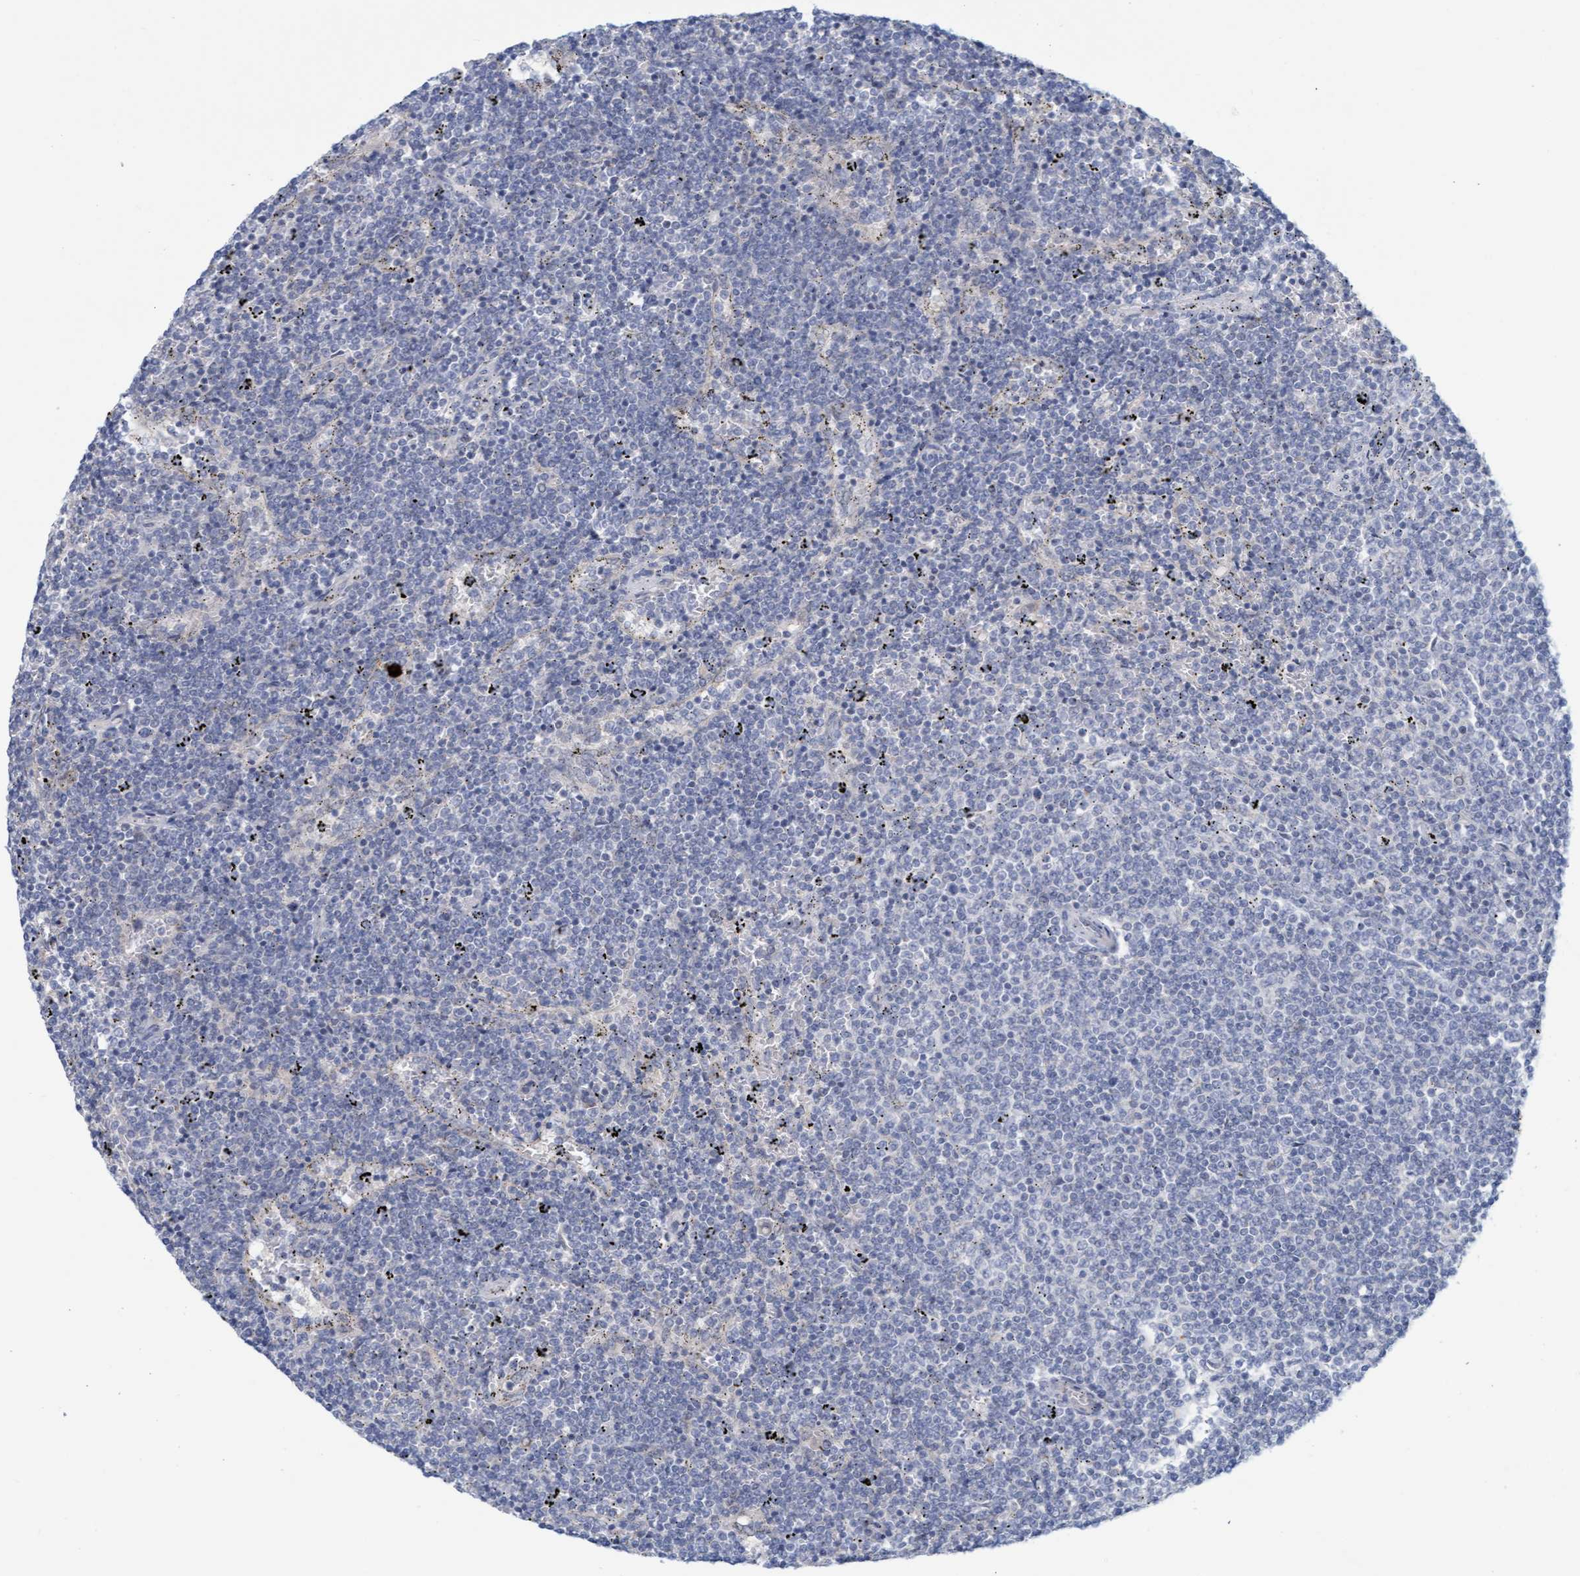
{"staining": {"intensity": "negative", "quantity": "none", "location": "none"}, "tissue": "lymphoma", "cell_type": "Tumor cells", "image_type": "cancer", "snomed": [{"axis": "morphology", "description": "Malignant lymphoma, non-Hodgkin's type, Low grade"}, {"axis": "topography", "description": "Spleen"}], "caption": "Immunohistochemistry (IHC) of lymphoma demonstrates no expression in tumor cells.", "gene": "CPA3", "patient": {"sex": "female", "age": 50}}